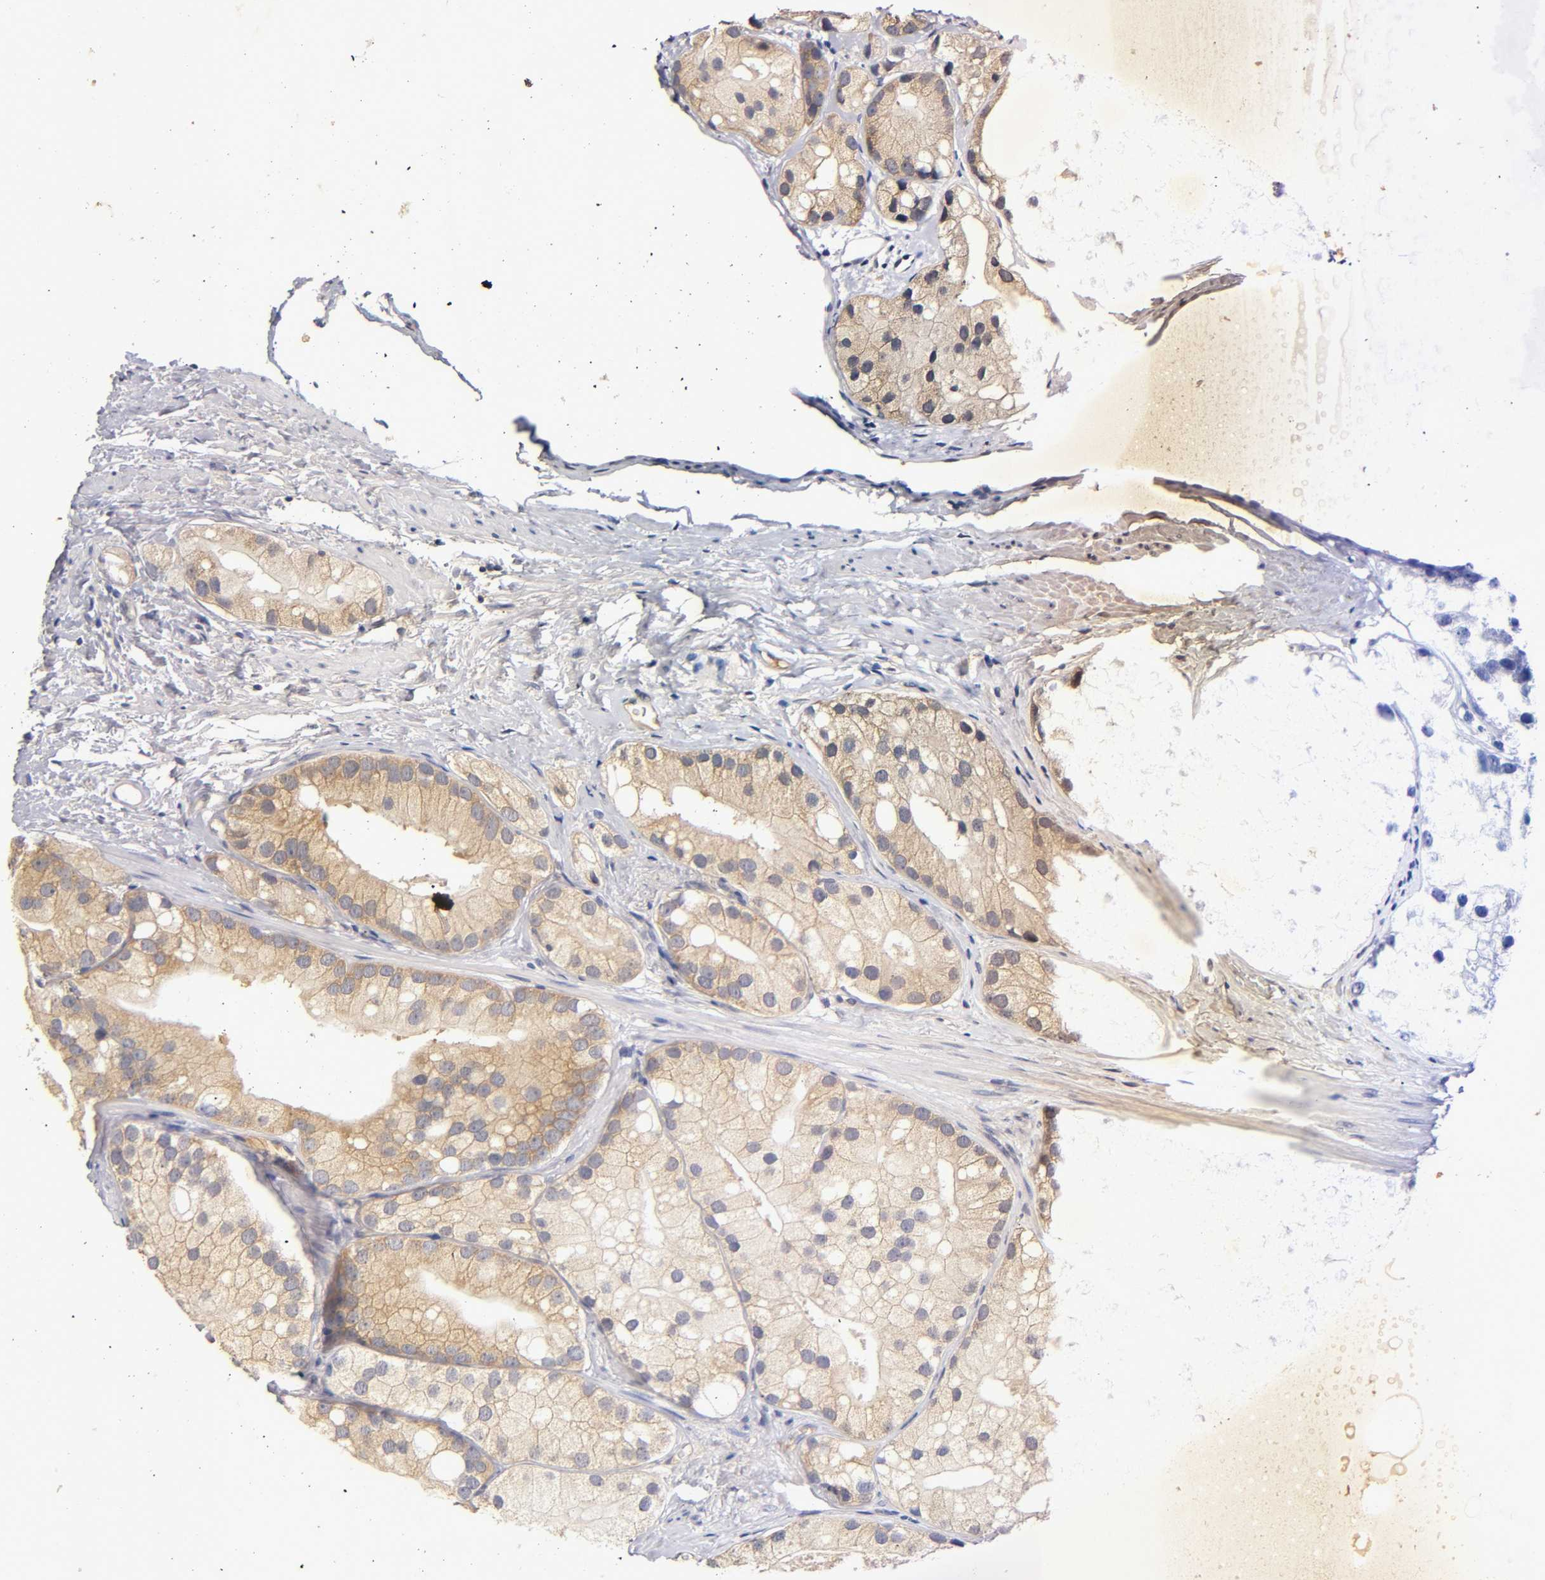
{"staining": {"intensity": "moderate", "quantity": ">75%", "location": "cytoplasmic/membranous"}, "tissue": "prostate cancer", "cell_type": "Tumor cells", "image_type": "cancer", "snomed": [{"axis": "morphology", "description": "Adenocarcinoma, Low grade"}, {"axis": "topography", "description": "Prostate"}], "caption": "Immunohistochemical staining of human adenocarcinoma (low-grade) (prostate) reveals medium levels of moderate cytoplasmic/membranous expression in approximately >75% of tumor cells. Using DAB (3,3'-diaminobenzidine) (brown) and hematoxylin (blue) stains, captured at high magnification using brightfield microscopy.", "gene": "RPS29", "patient": {"sex": "male", "age": 69}}